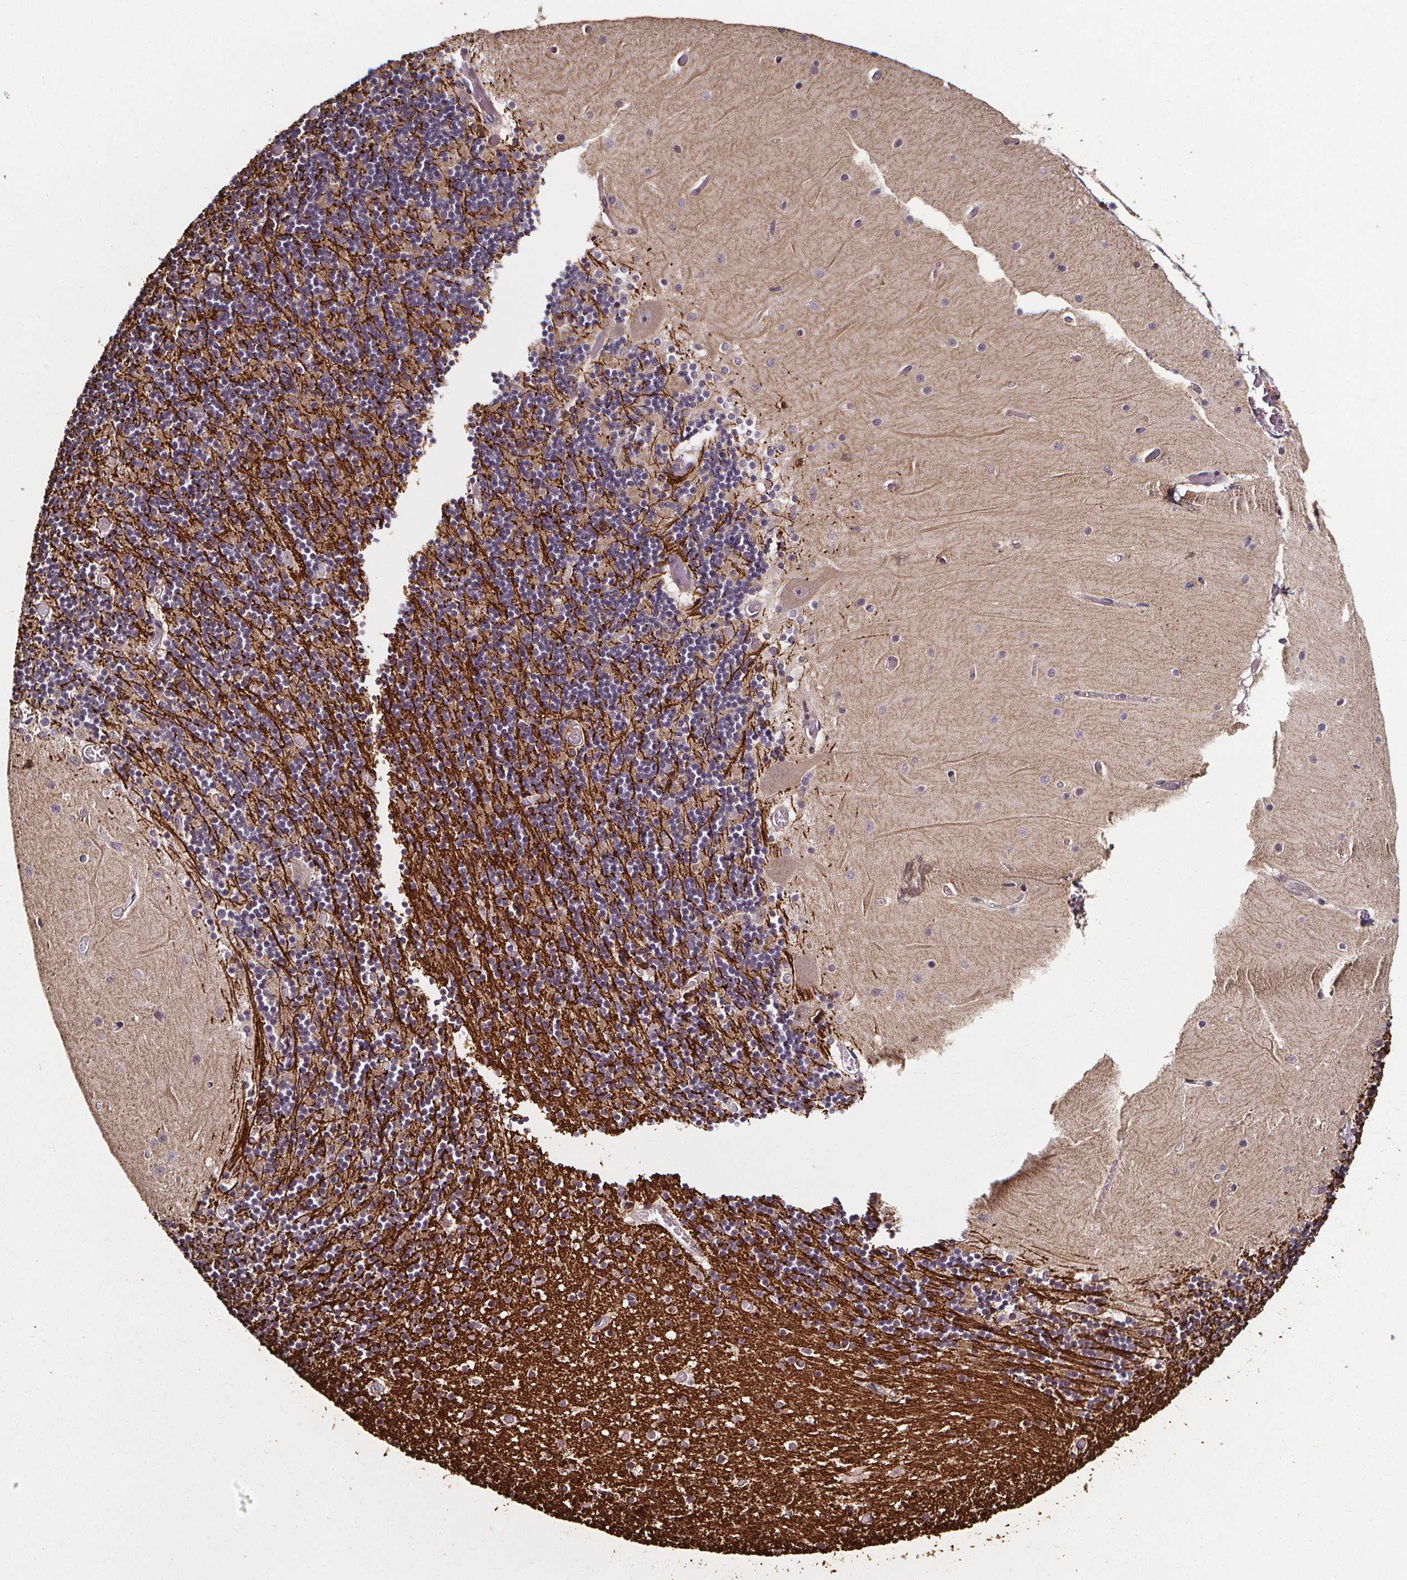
{"staining": {"intensity": "negative", "quantity": "none", "location": "none"}, "tissue": "cerebellum", "cell_type": "Cells in granular layer", "image_type": "normal", "snomed": [{"axis": "morphology", "description": "Normal tissue, NOS"}, {"axis": "topography", "description": "Cerebellum"}], "caption": "An immunohistochemistry histopathology image of unremarkable cerebellum is shown. There is no staining in cells in granular layer of cerebellum.", "gene": "DDIT3", "patient": {"sex": "female", "age": 28}}